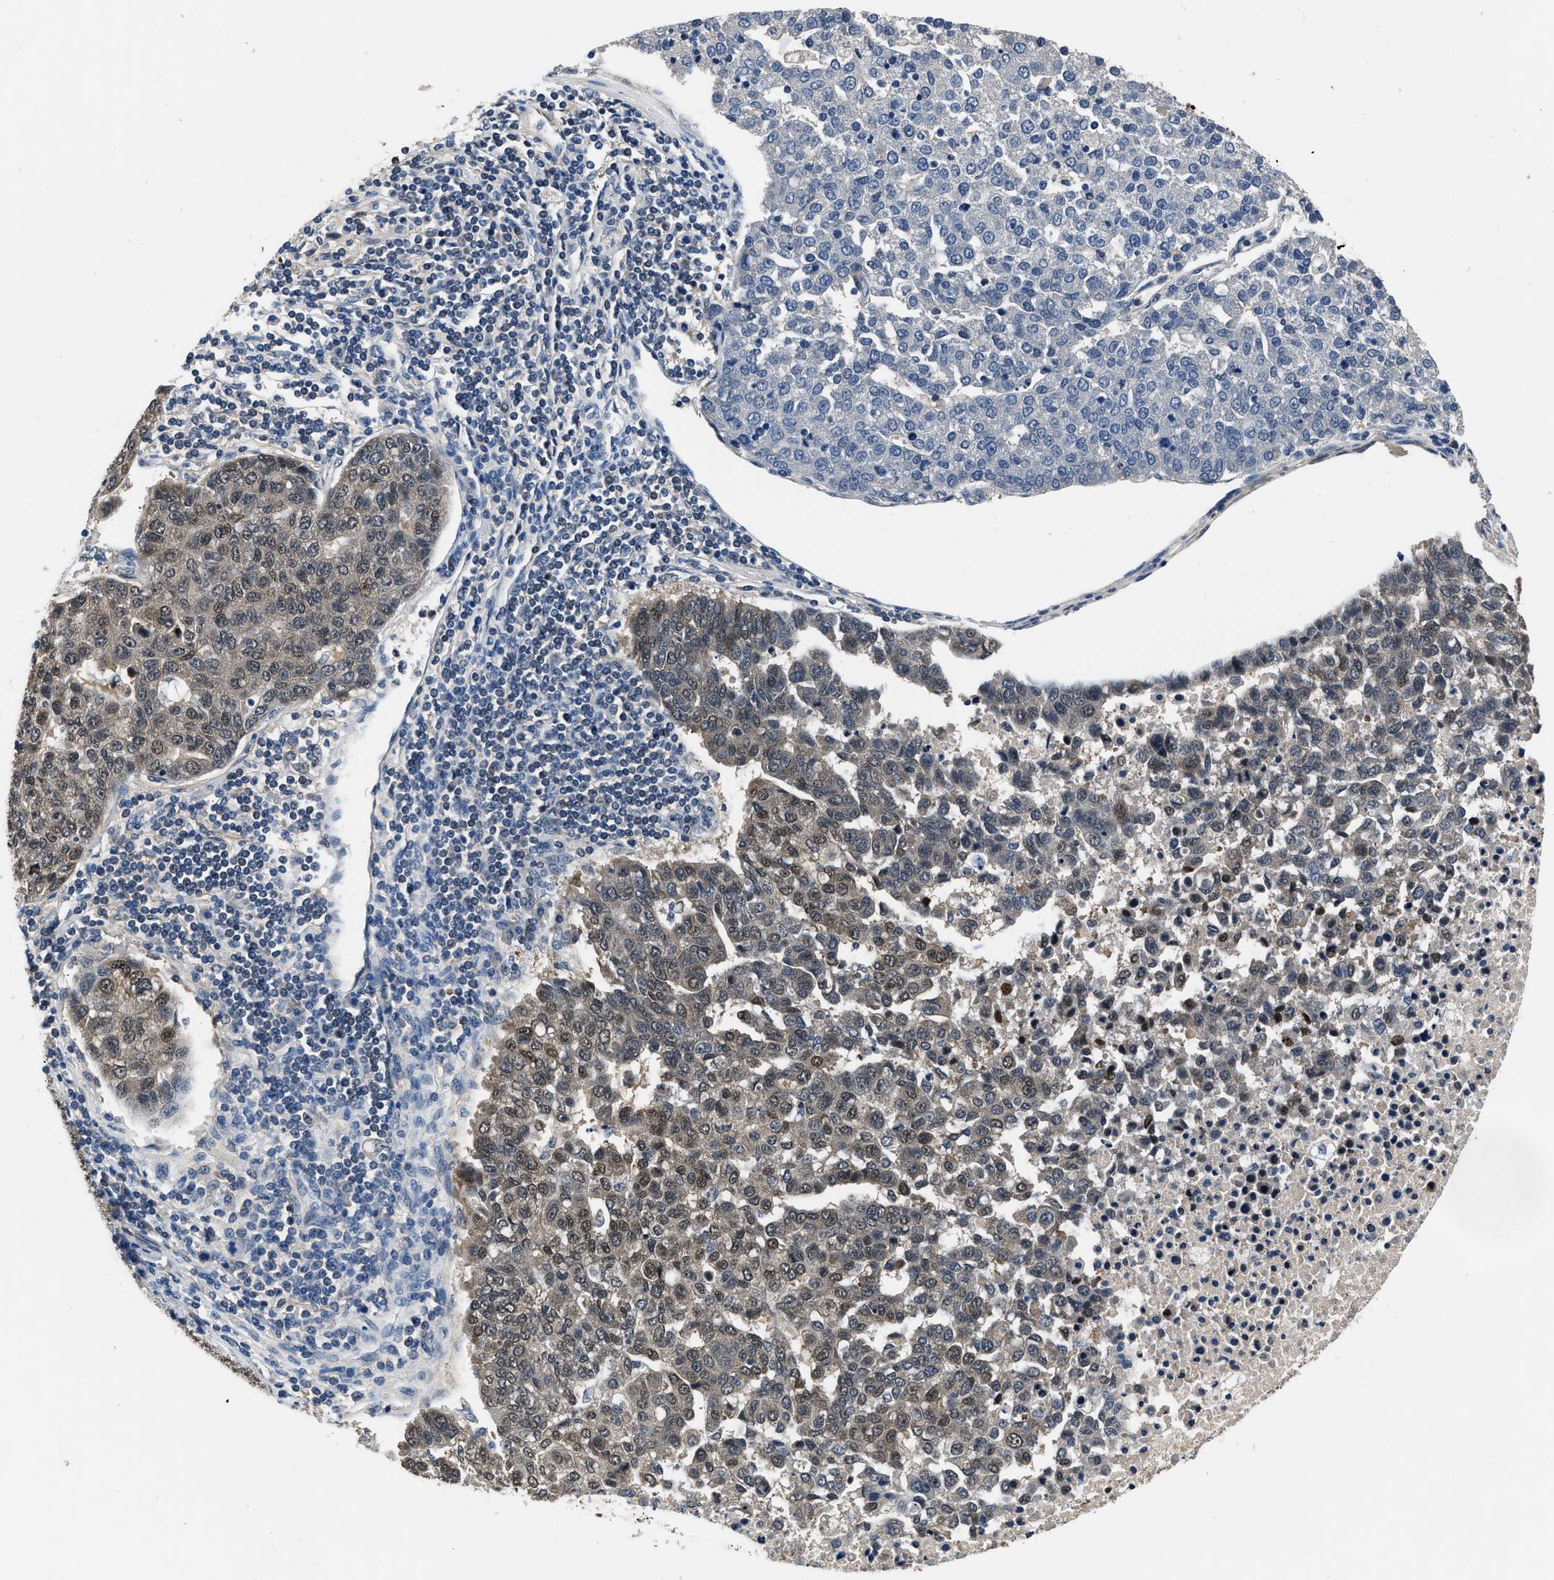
{"staining": {"intensity": "moderate", "quantity": "25%-75%", "location": "cytoplasmic/membranous,nuclear"}, "tissue": "pancreatic cancer", "cell_type": "Tumor cells", "image_type": "cancer", "snomed": [{"axis": "morphology", "description": "Adenocarcinoma, NOS"}, {"axis": "topography", "description": "Pancreas"}], "caption": "Tumor cells reveal moderate cytoplasmic/membranous and nuclear staining in approximately 25%-75% of cells in pancreatic cancer. The staining is performed using DAB (3,3'-diaminobenzidine) brown chromogen to label protein expression. The nuclei are counter-stained blue using hematoxylin.", "gene": "LANCL2", "patient": {"sex": "female", "age": 61}}